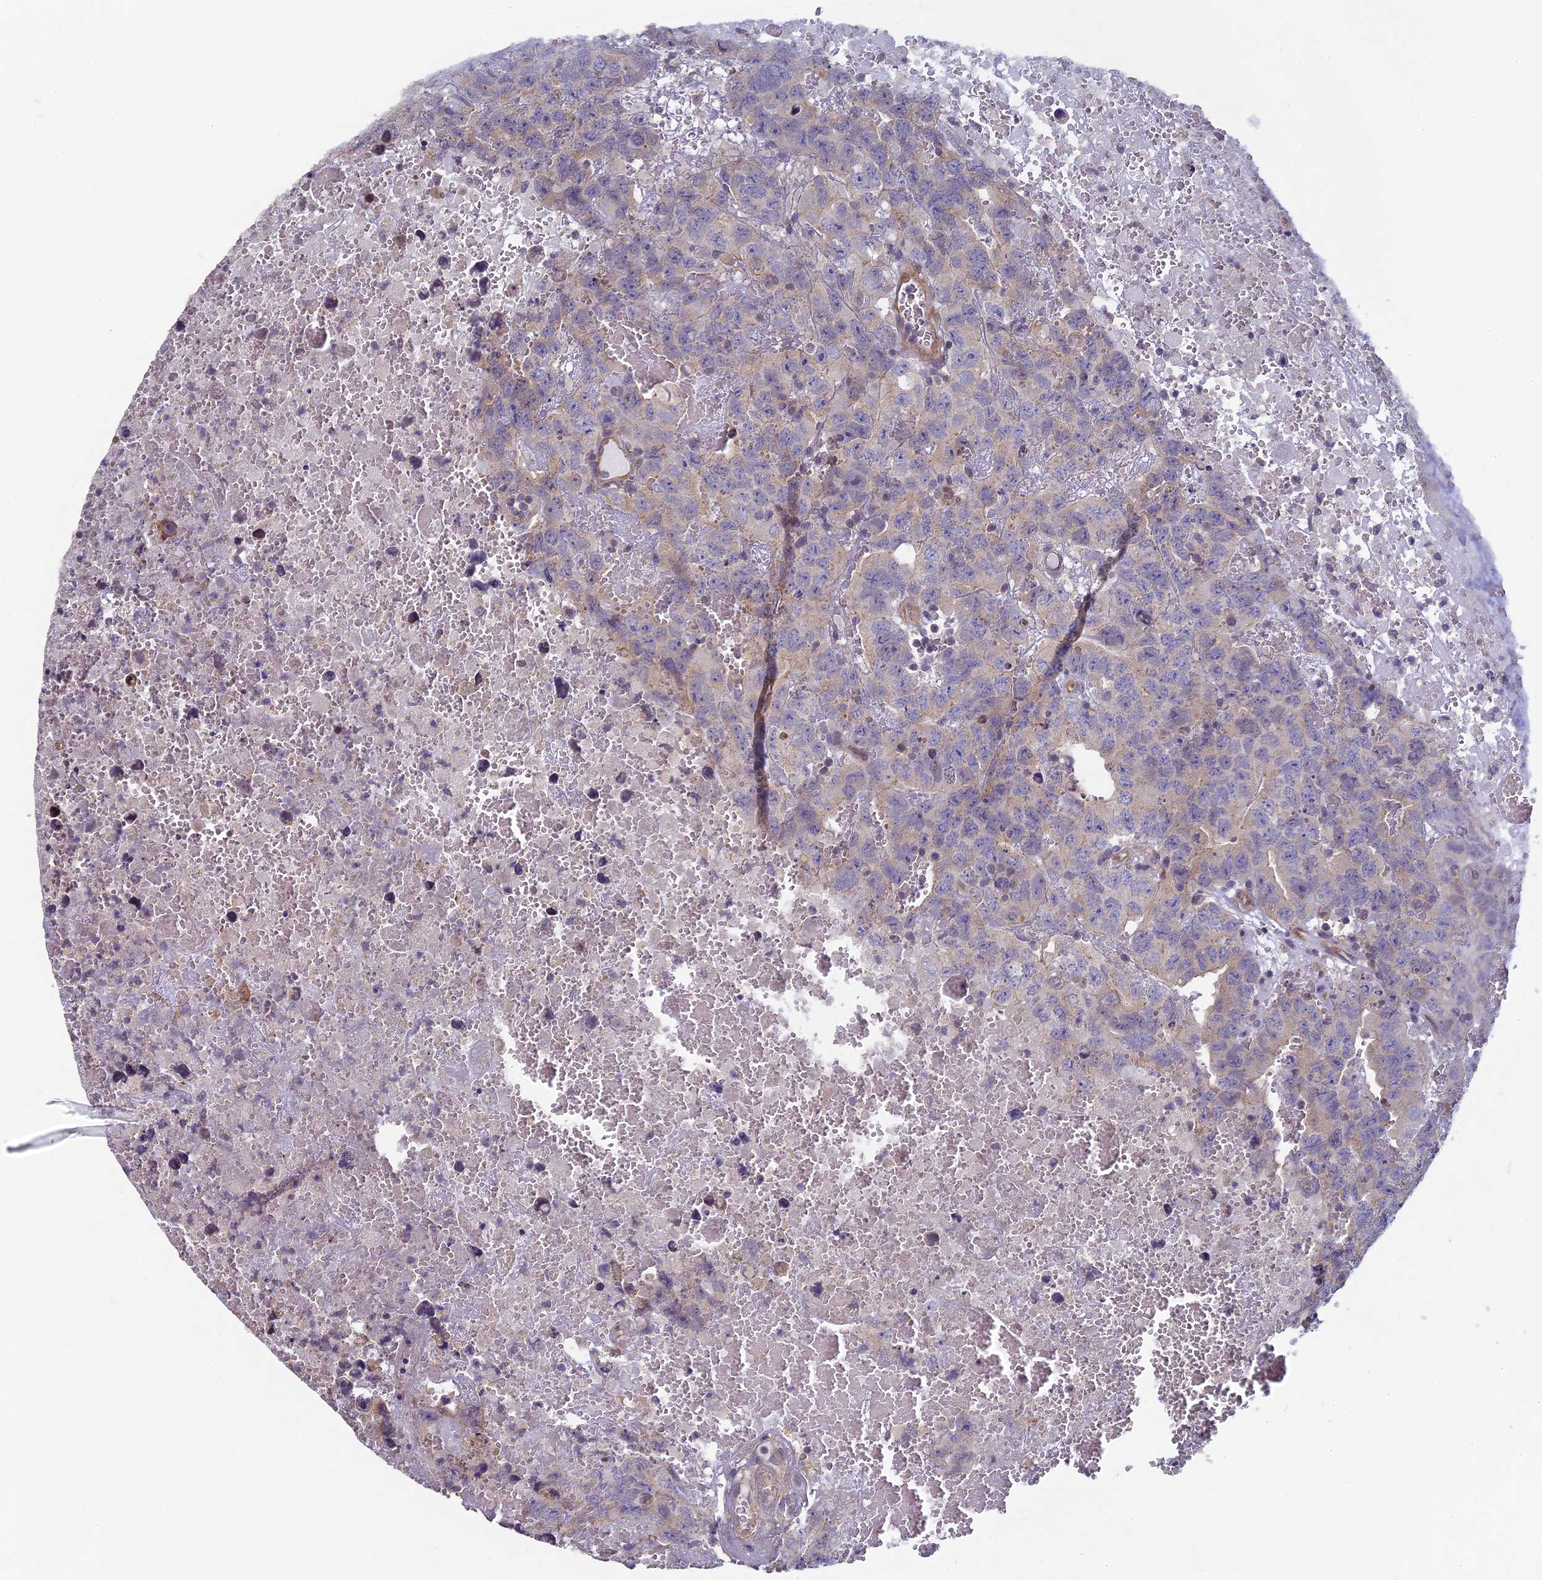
{"staining": {"intensity": "weak", "quantity": "<25%", "location": "cytoplasmic/membranous"}, "tissue": "testis cancer", "cell_type": "Tumor cells", "image_type": "cancer", "snomed": [{"axis": "morphology", "description": "Carcinoma, Embryonal, NOS"}, {"axis": "topography", "description": "Testis"}], "caption": "Immunohistochemistry (IHC) photomicrograph of testis embryonal carcinoma stained for a protein (brown), which displays no positivity in tumor cells. (DAB (3,3'-diaminobenzidine) IHC, high magnification).", "gene": "DIXDC1", "patient": {"sex": "male", "age": 45}}